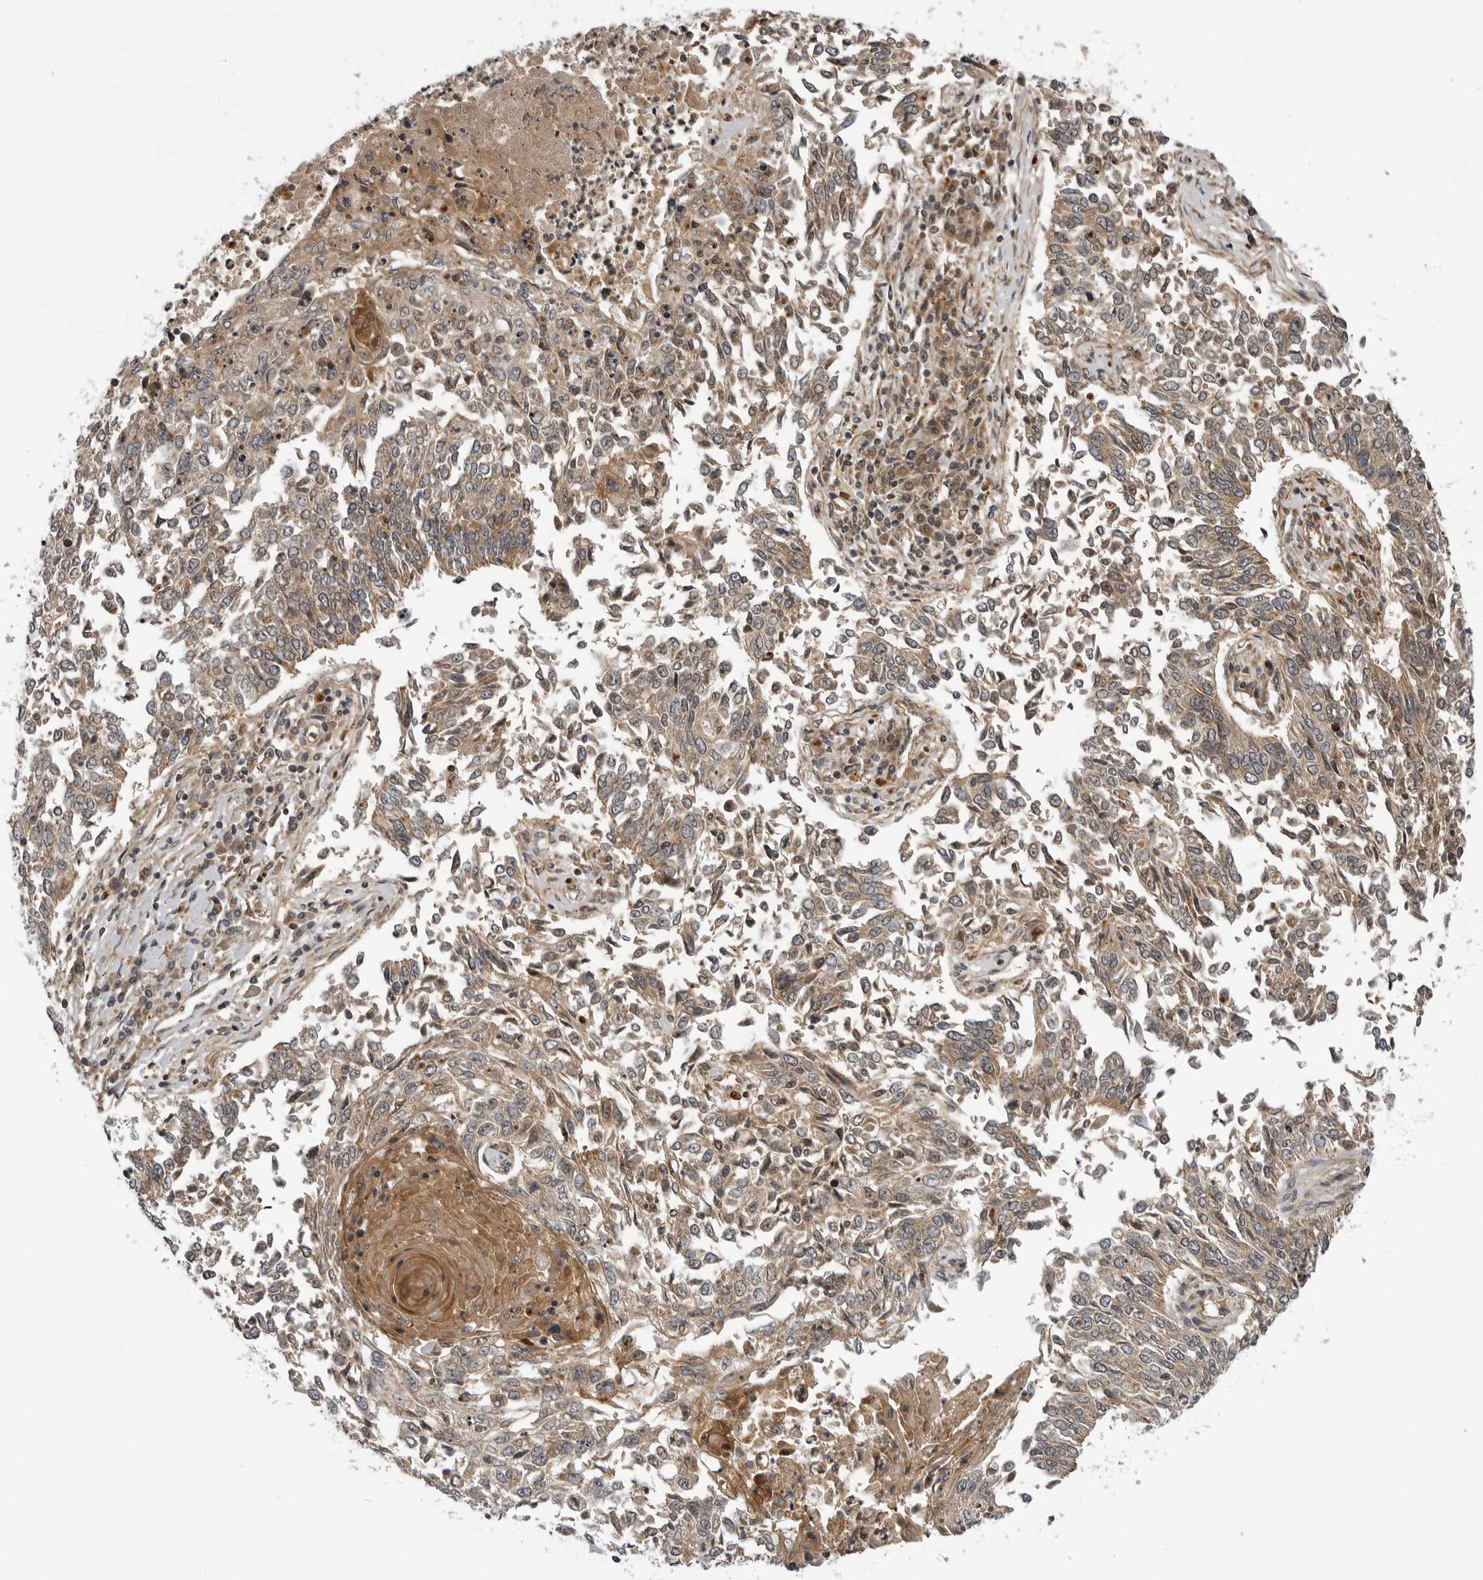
{"staining": {"intensity": "weak", "quantity": ">75%", "location": "cytoplasmic/membranous"}, "tissue": "lung cancer", "cell_type": "Tumor cells", "image_type": "cancer", "snomed": [{"axis": "morphology", "description": "Normal tissue, NOS"}, {"axis": "morphology", "description": "Squamous cell carcinoma, NOS"}, {"axis": "topography", "description": "Cartilage tissue"}, {"axis": "topography", "description": "Bronchus"}, {"axis": "topography", "description": "Lung"}, {"axis": "topography", "description": "Peripheral nerve tissue"}], "caption": "Squamous cell carcinoma (lung) was stained to show a protein in brown. There is low levels of weak cytoplasmic/membranous expression in about >75% of tumor cells.", "gene": "LRRC45", "patient": {"sex": "female", "age": 49}}